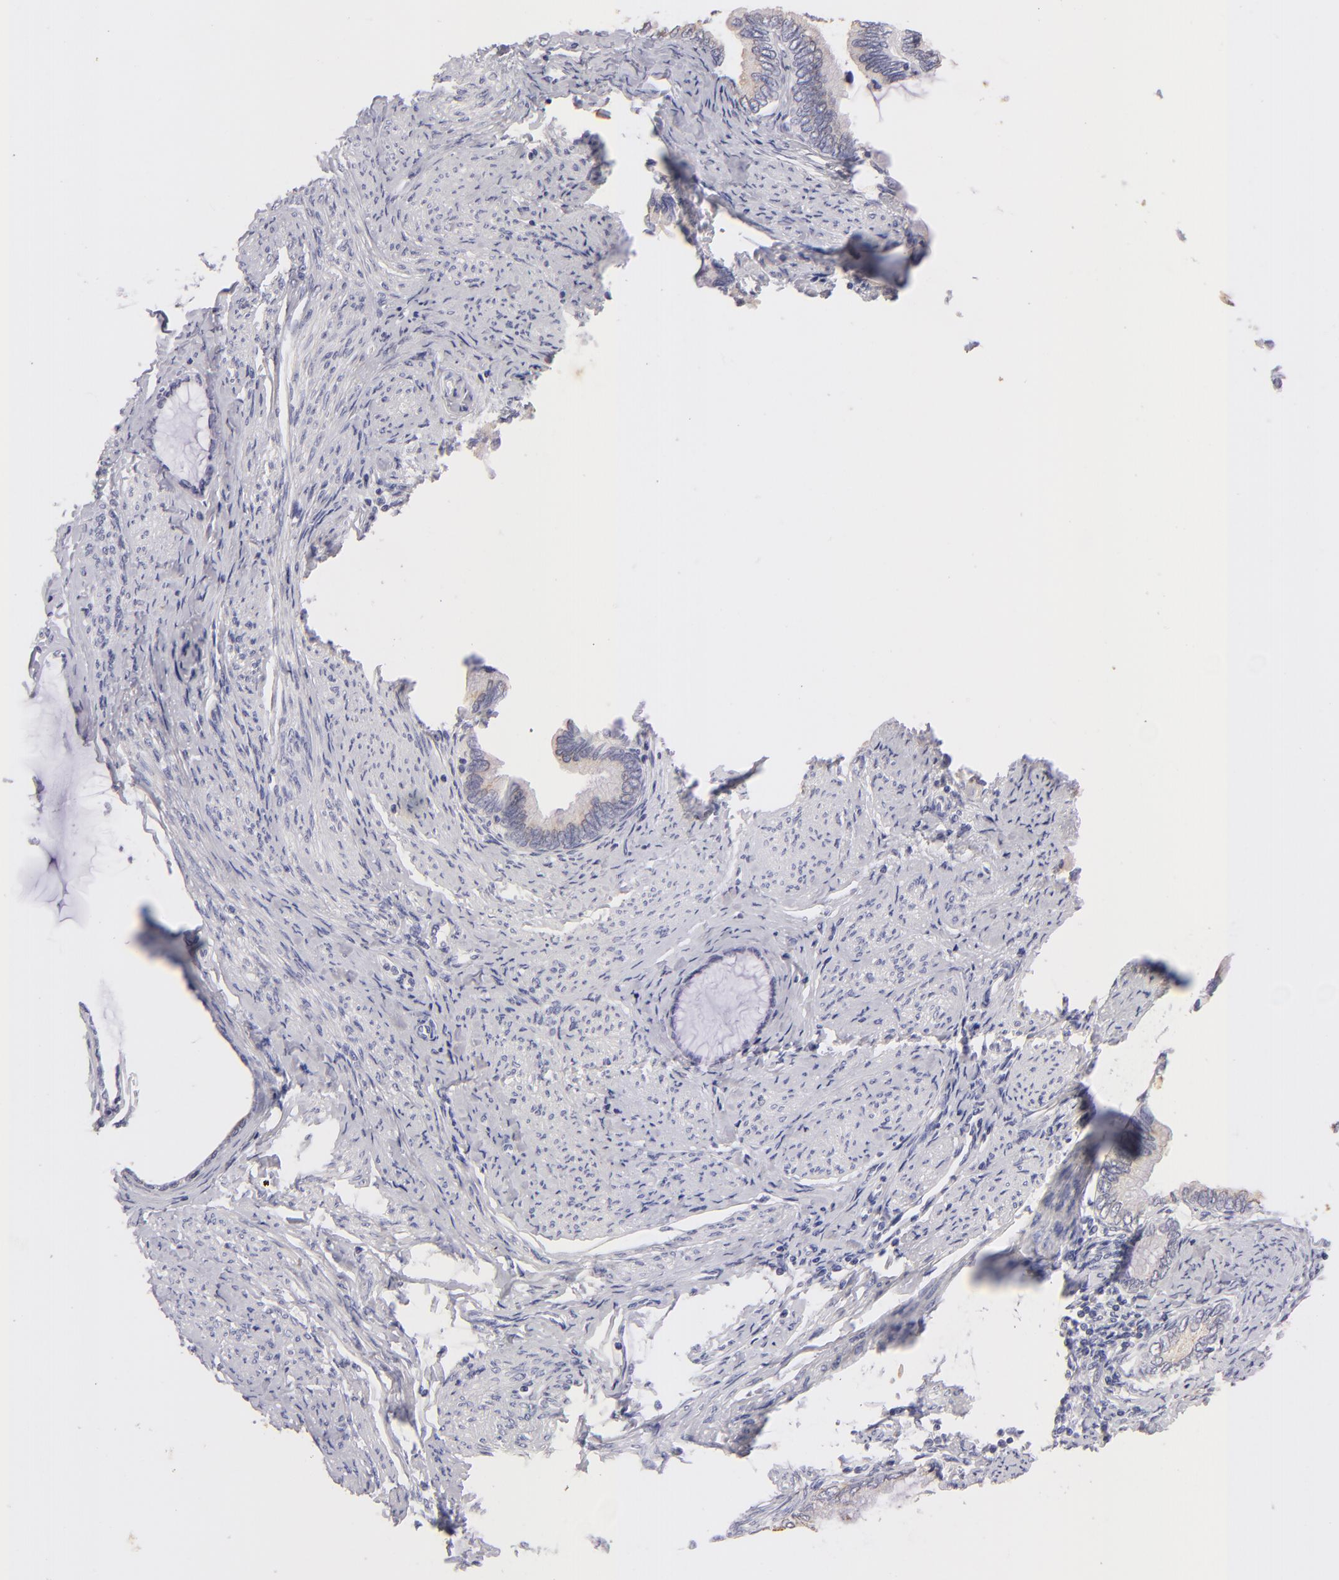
{"staining": {"intensity": "weak", "quantity": "25%-75%", "location": "cytoplasmic/membranous"}, "tissue": "cervical cancer", "cell_type": "Tumor cells", "image_type": "cancer", "snomed": [{"axis": "morphology", "description": "Adenocarcinoma, NOS"}, {"axis": "topography", "description": "Cervix"}], "caption": "A histopathology image showing weak cytoplasmic/membranous positivity in approximately 25%-75% of tumor cells in cervical adenocarcinoma, as visualized by brown immunohistochemical staining.", "gene": "TNNC1", "patient": {"sex": "female", "age": 49}}